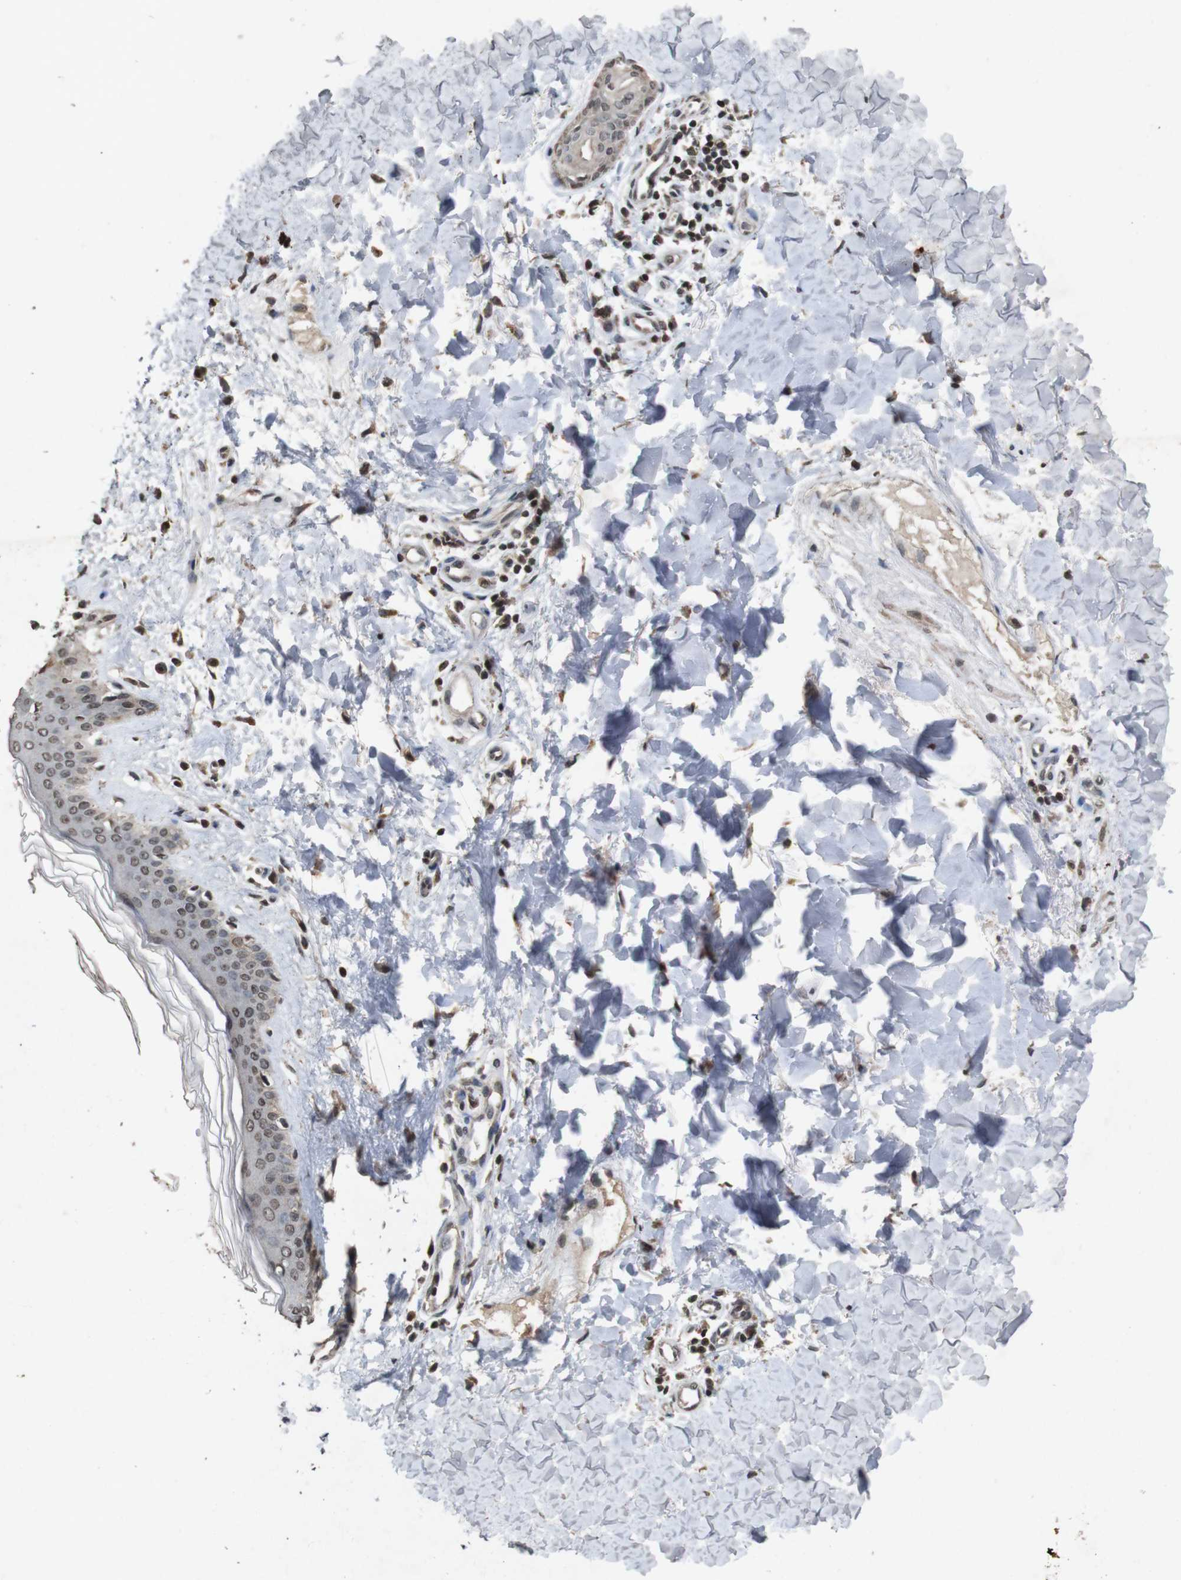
{"staining": {"intensity": "moderate", "quantity": ">75%", "location": "cytoplasmic/membranous"}, "tissue": "skin", "cell_type": "Fibroblasts", "image_type": "normal", "snomed": [{"axis": "morphology", "description": "Normal tissue, NOS"}, {"axis": "topography", "description": "Skin"}], "caption": "Human skin stained for a protein (brown) displays moderate cytoplasmic/membranous positive positivity in approximately >75% of fibroblasts.", "gene": "SORL1", "patient": {"sex": "female", "age": 41}}